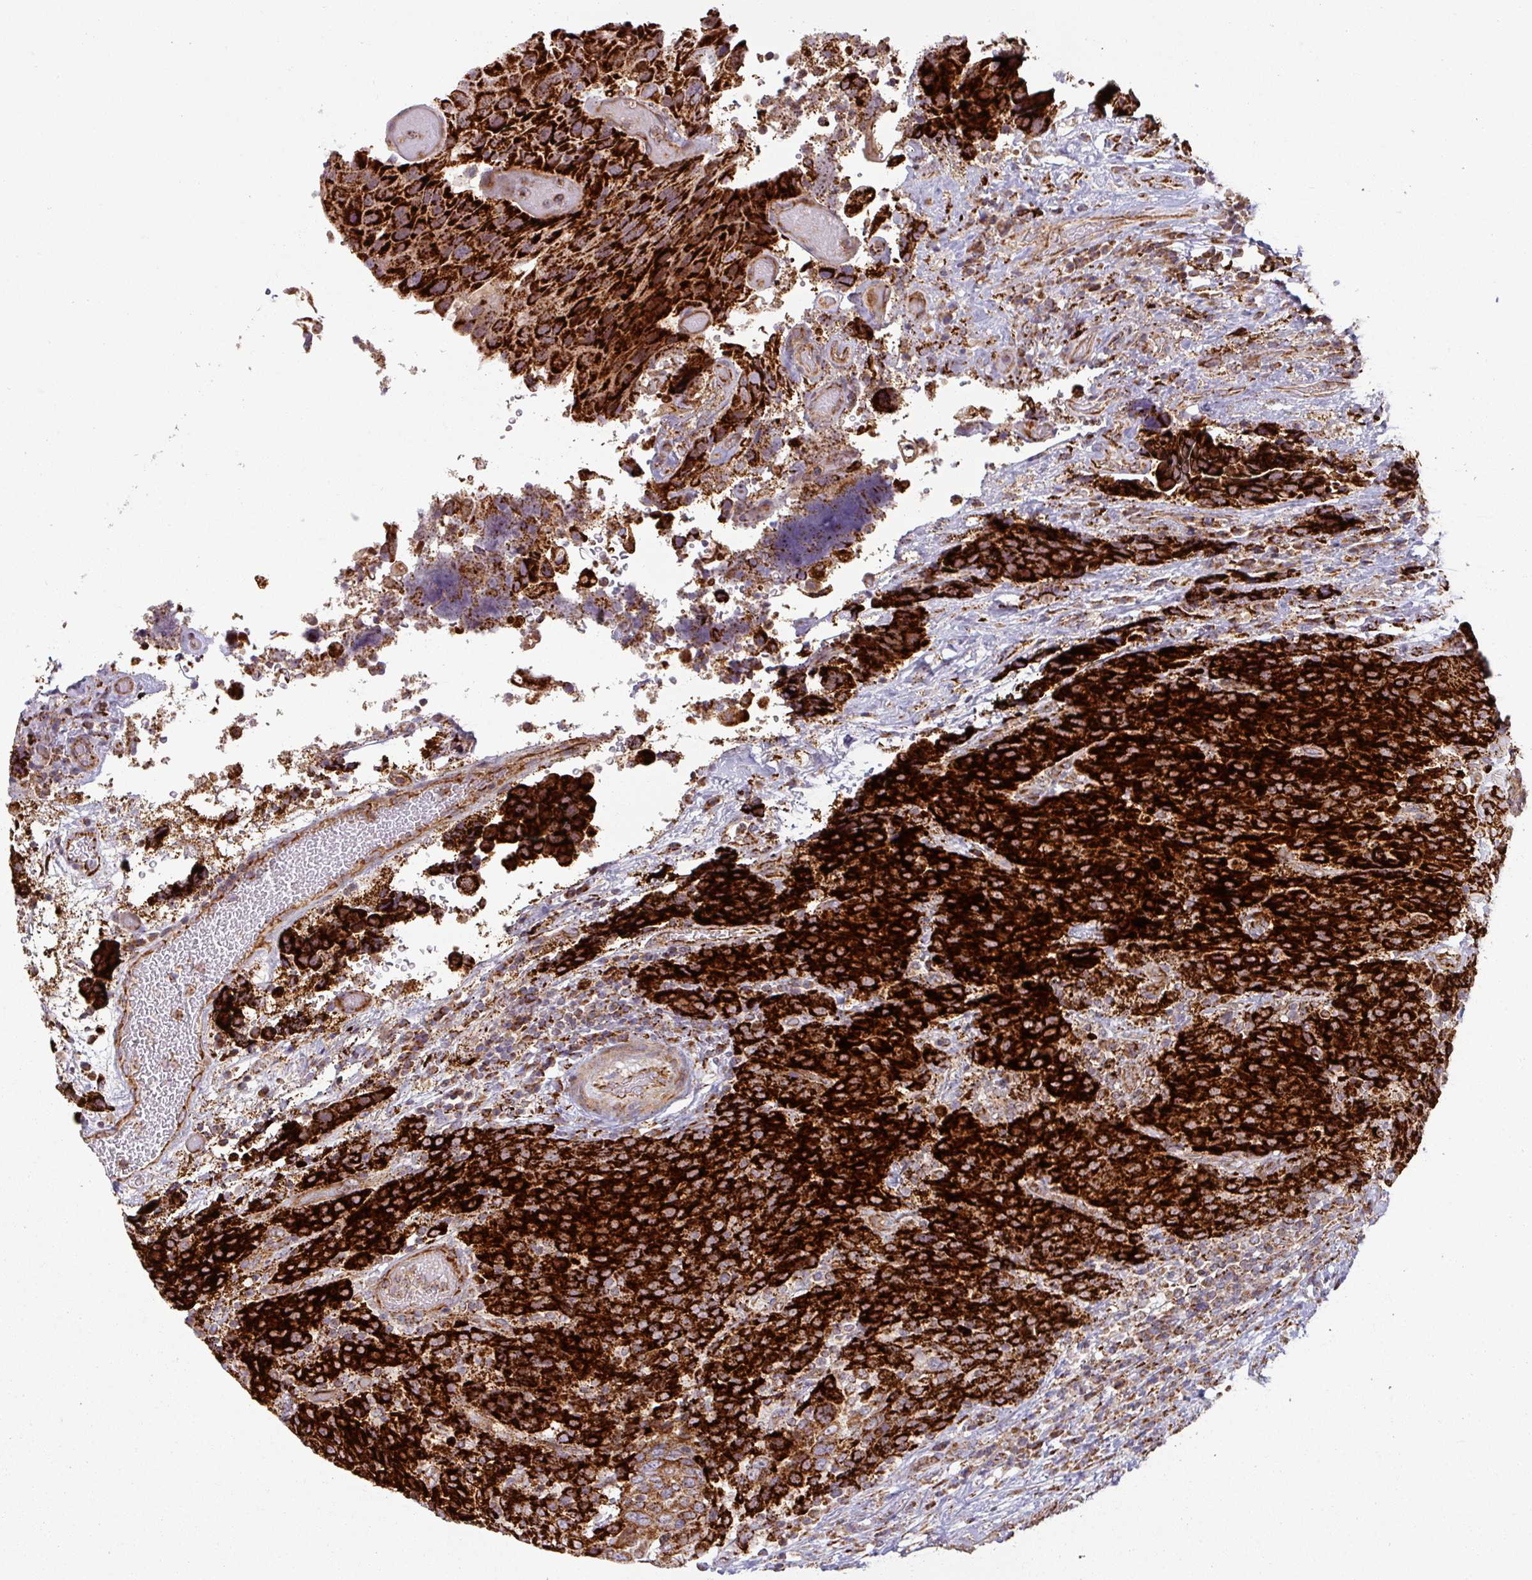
{"staining": {"intensity": "strong", "quantity": ">75%", "location": "cytoplasmic/membranous"}, "tissue": "urothelial cancer", "cell_type": "Tumor cells", "image_type": "cancer", "snomed": [{"axis": "morphology", "description": "Urothelial carcinoma, High grade"}, {"axis": "topography", "description": "Urinary bladder"}], "caption": "Immunohistochemistry (IHC) (DAB) staining of human urothelial carcinoma (high-grade) reveals strong cytoplasmic/membranous protein positivity in about >75% of tumor cells. Nuclei are stained in blue.", "gene": "GPD2", "patient": {"sex": "female", "age": 70}}